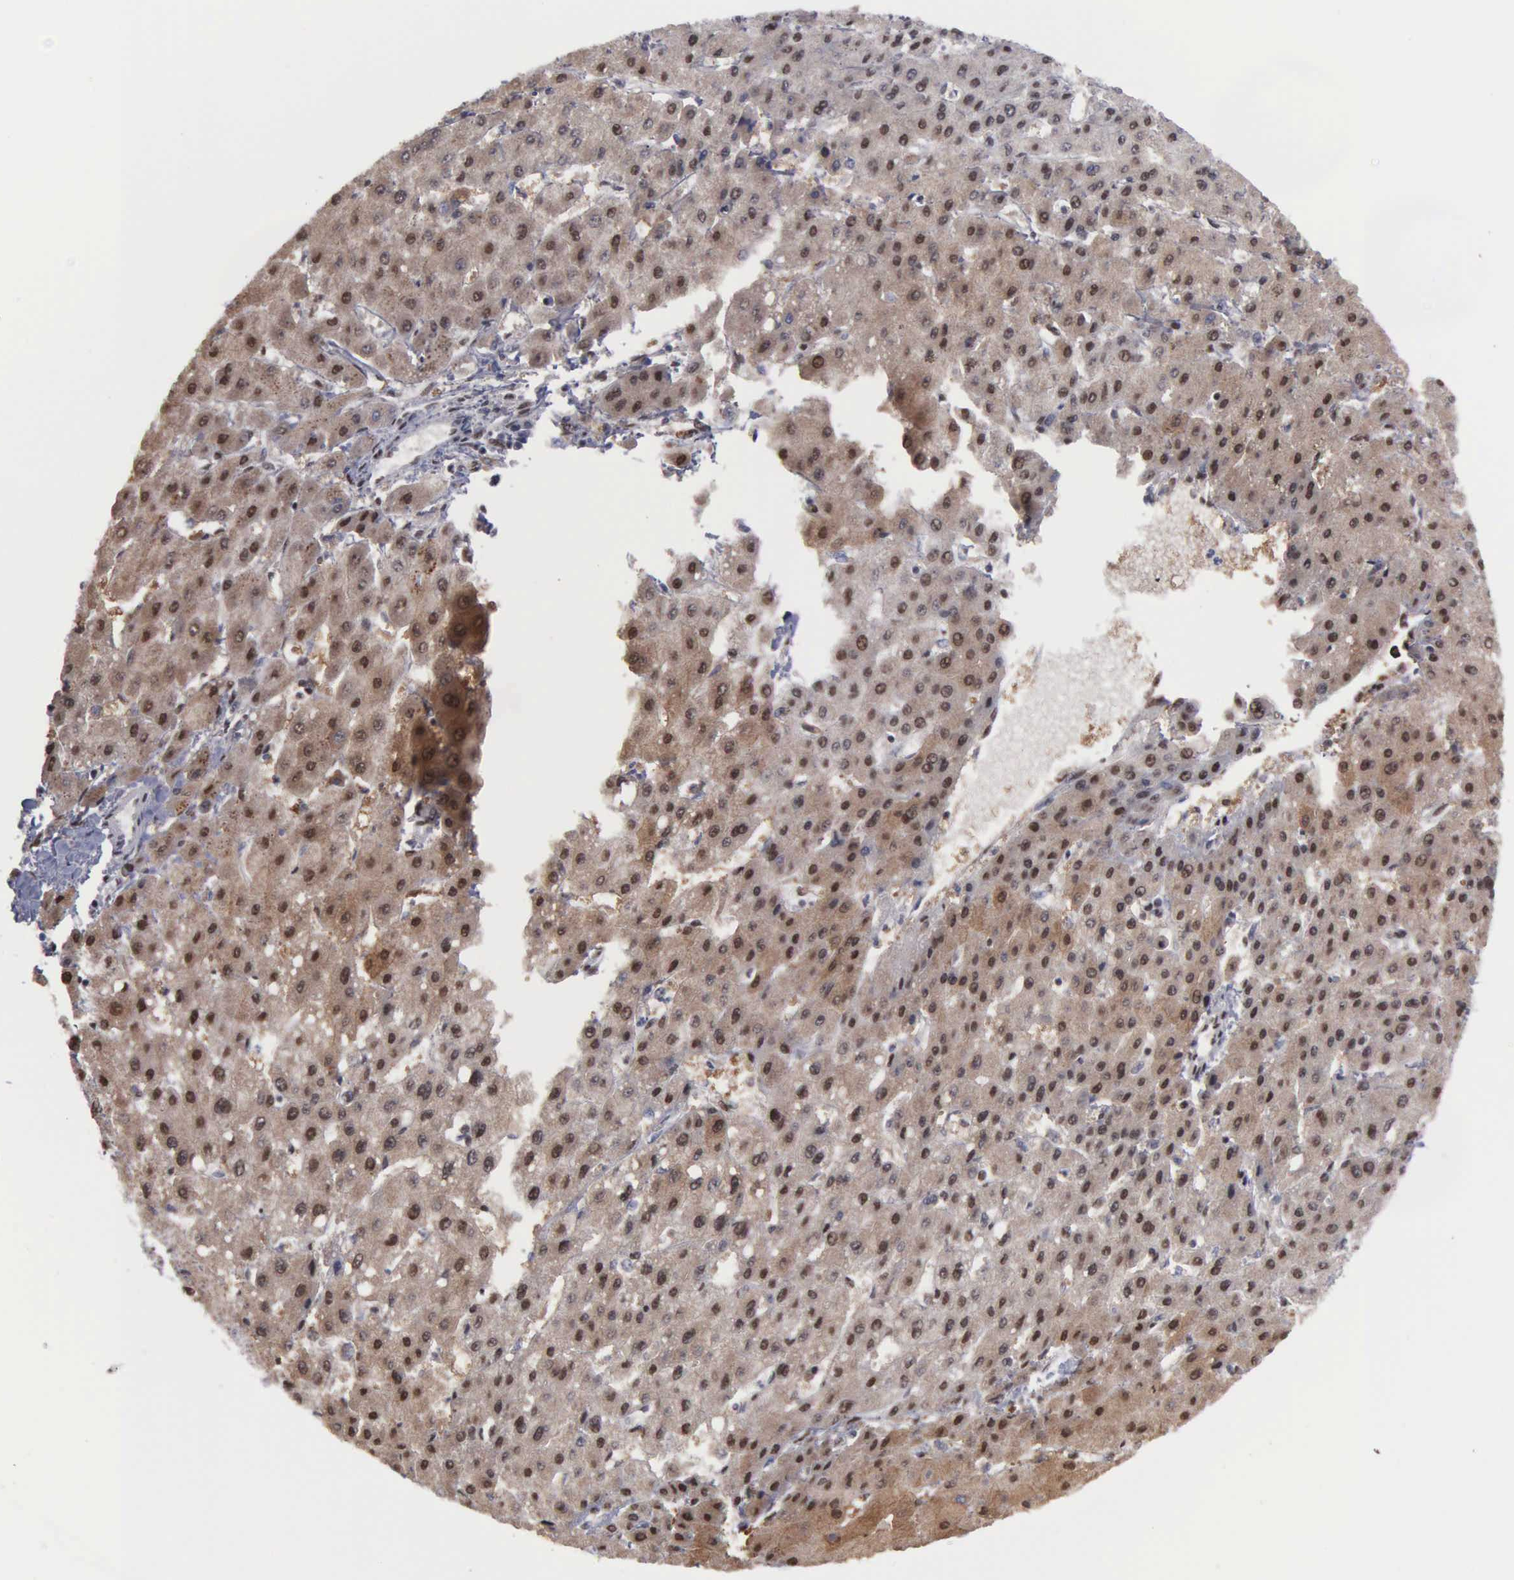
{"staining": {"intensity": "moderate", "quantity": "25%-75%", "location": "nuclear"}, "tissue": "liver cancer", "cell_type": "Tumor cells", "image_type": "cancer", "snomed": [{"axis": "morphology", "description": "Carcinoma, Hepatocellular, NOS"}, {"axis": "topography", "description": "Liver"}], "caption": "Immunohistochemical staining of human liver cancer displays moderate nuclear protein staining in approximately 25%-75% of tumor cells.", "gene": "KIAA0586", "patient": {"sex": "female", "age": 52}}